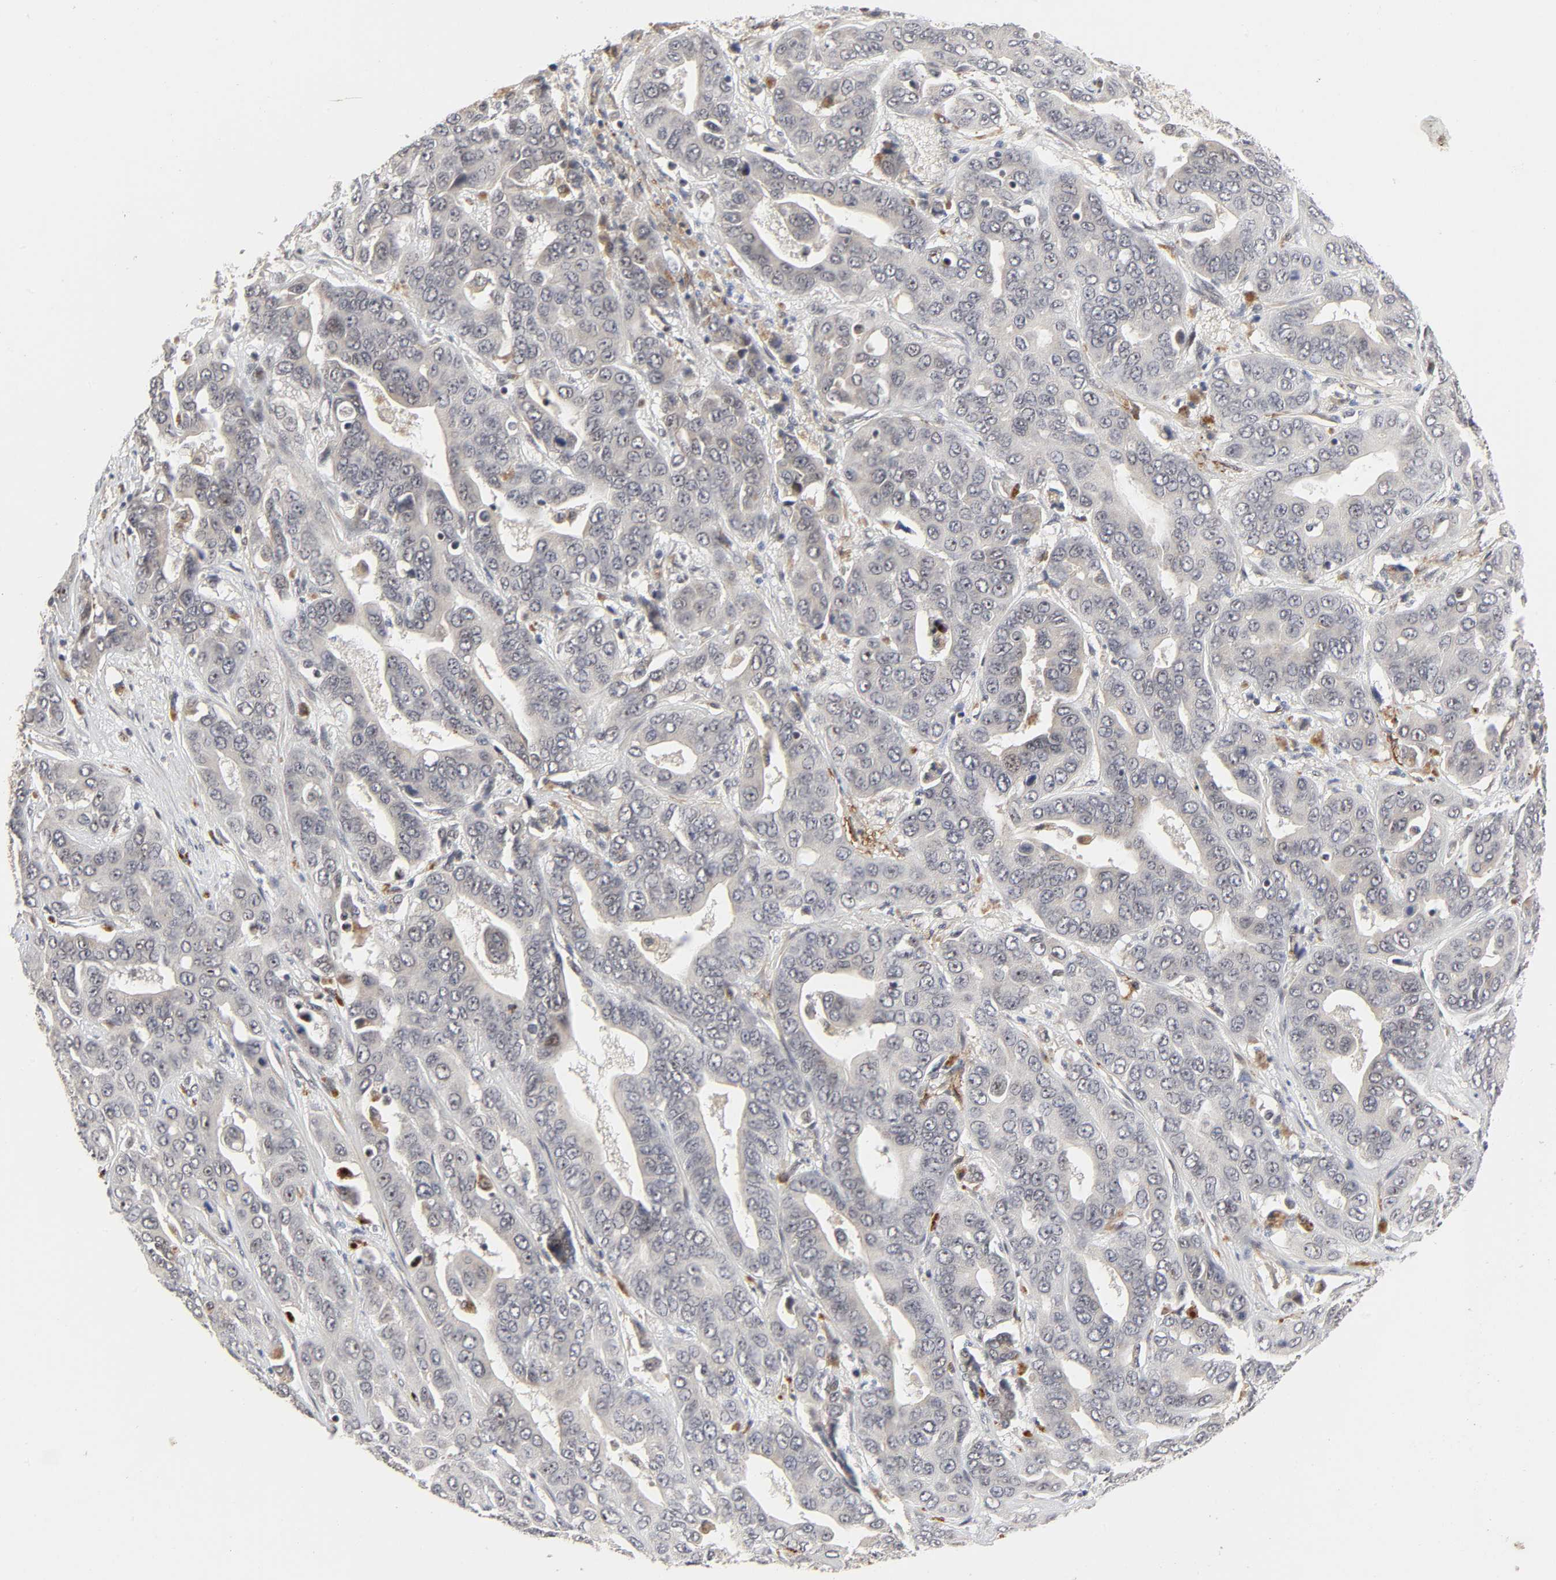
{"staining": {"intensity": "negative", "quantity": "none", "location": "none"}, "tissue": "liver cancer", "cell_type": "Tumor cells", "image_type": "cancer", "snomed": [{"axis": "morphology", "description": "Cholangiocarcinoma"}, {"axis": "topography", "description": "Liver"}], "caption": "Liver cholangiocarcinoma stained for a protein using immunohistochemistry (IHC) displays no staining tumor cells.", "gene": "ZKSCAN8", "patient": {"sex": "female", "age": 52}}